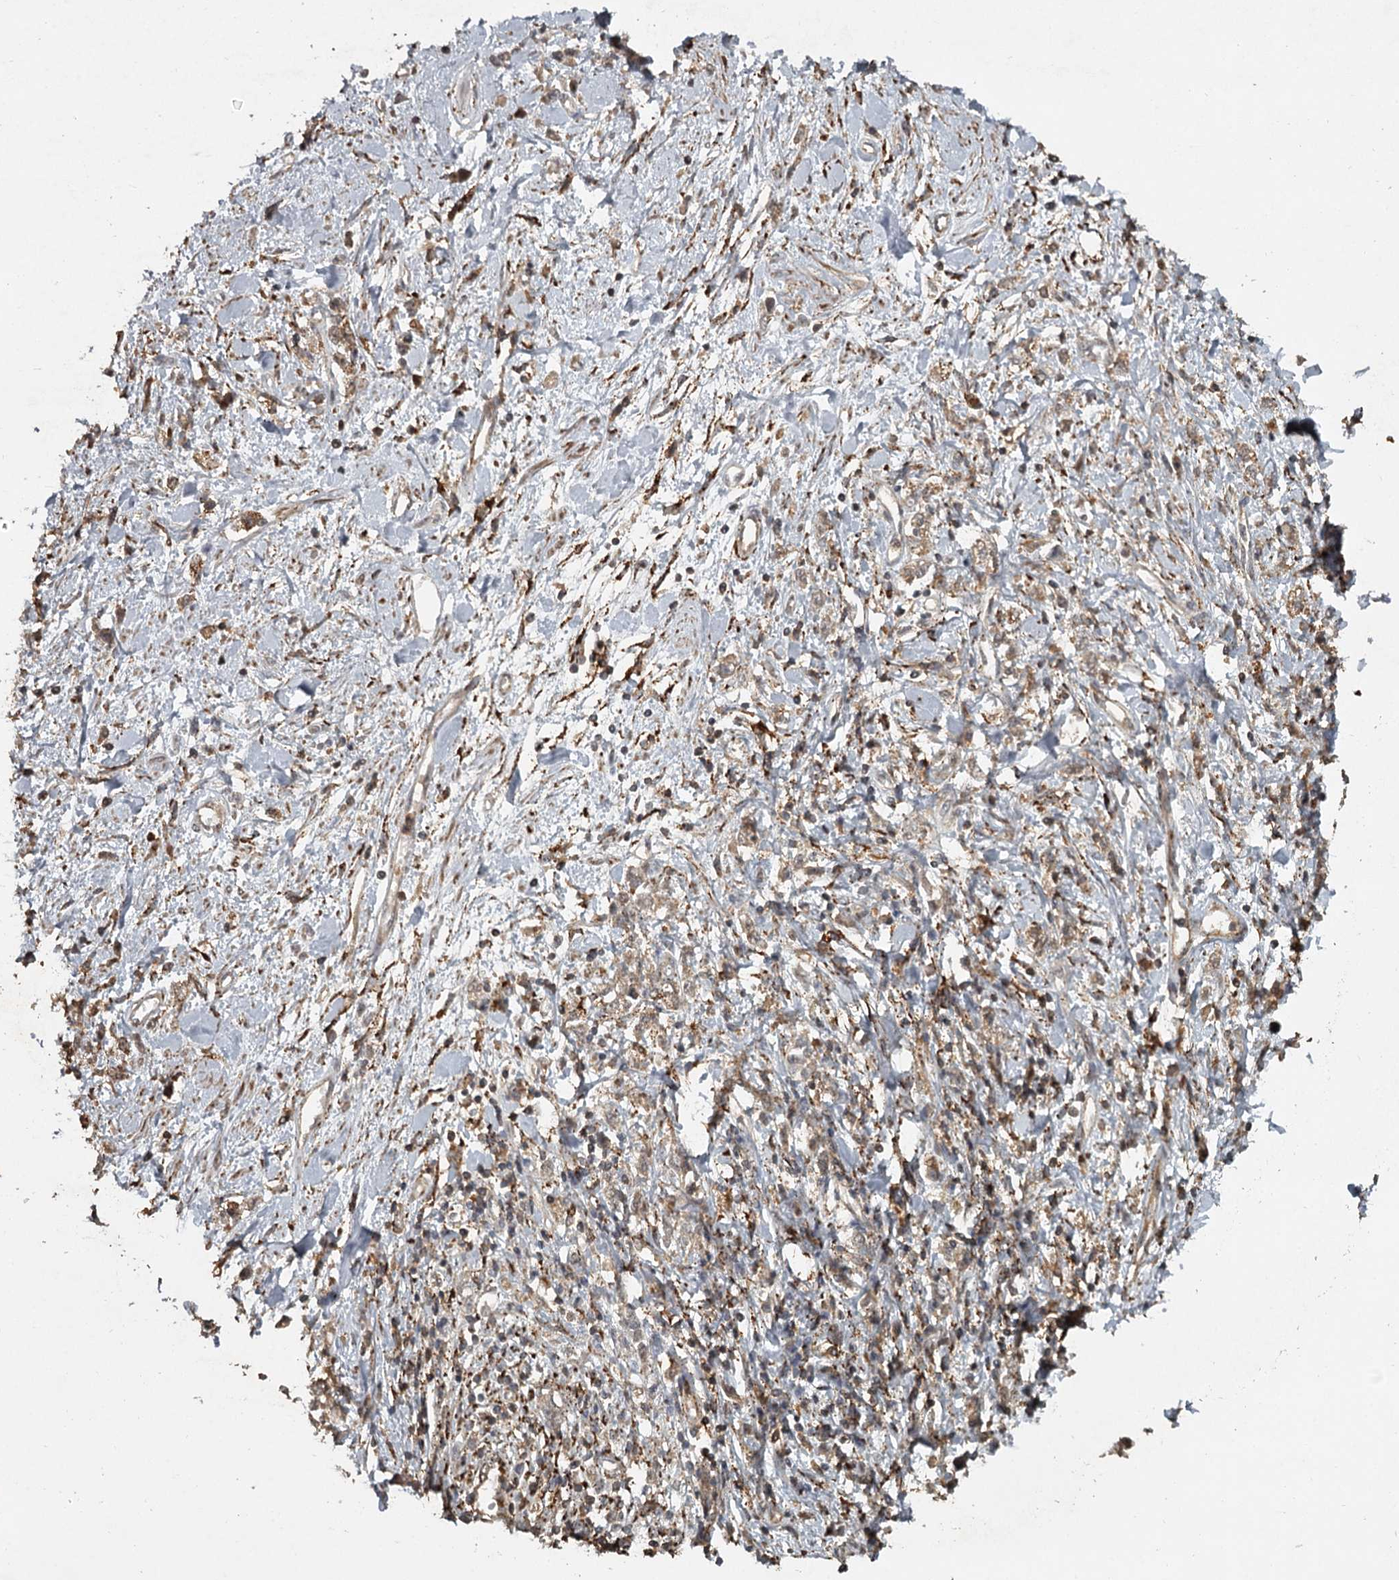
{"staining": {"intensity": "weak", "quantity": ">75%", "location": "cytoplasmic/membranous"}, "tissue": "stomach cancer", "cell_type": "Tumor cells", "image_type": "cancer", "snomed": [{"axis": "morphology", "description": "Adenocarcinoma, NOS"}, {"axis": "topography", "description": "Stomach"}], "caption": "Protein analysis of stomach adenocarcinoma tissue reveals weak cytoplasmic/membranous expression in about >75% of tumor cells.", "gene": "FAXC", "patient": {"sex": "female", "age": 76}}